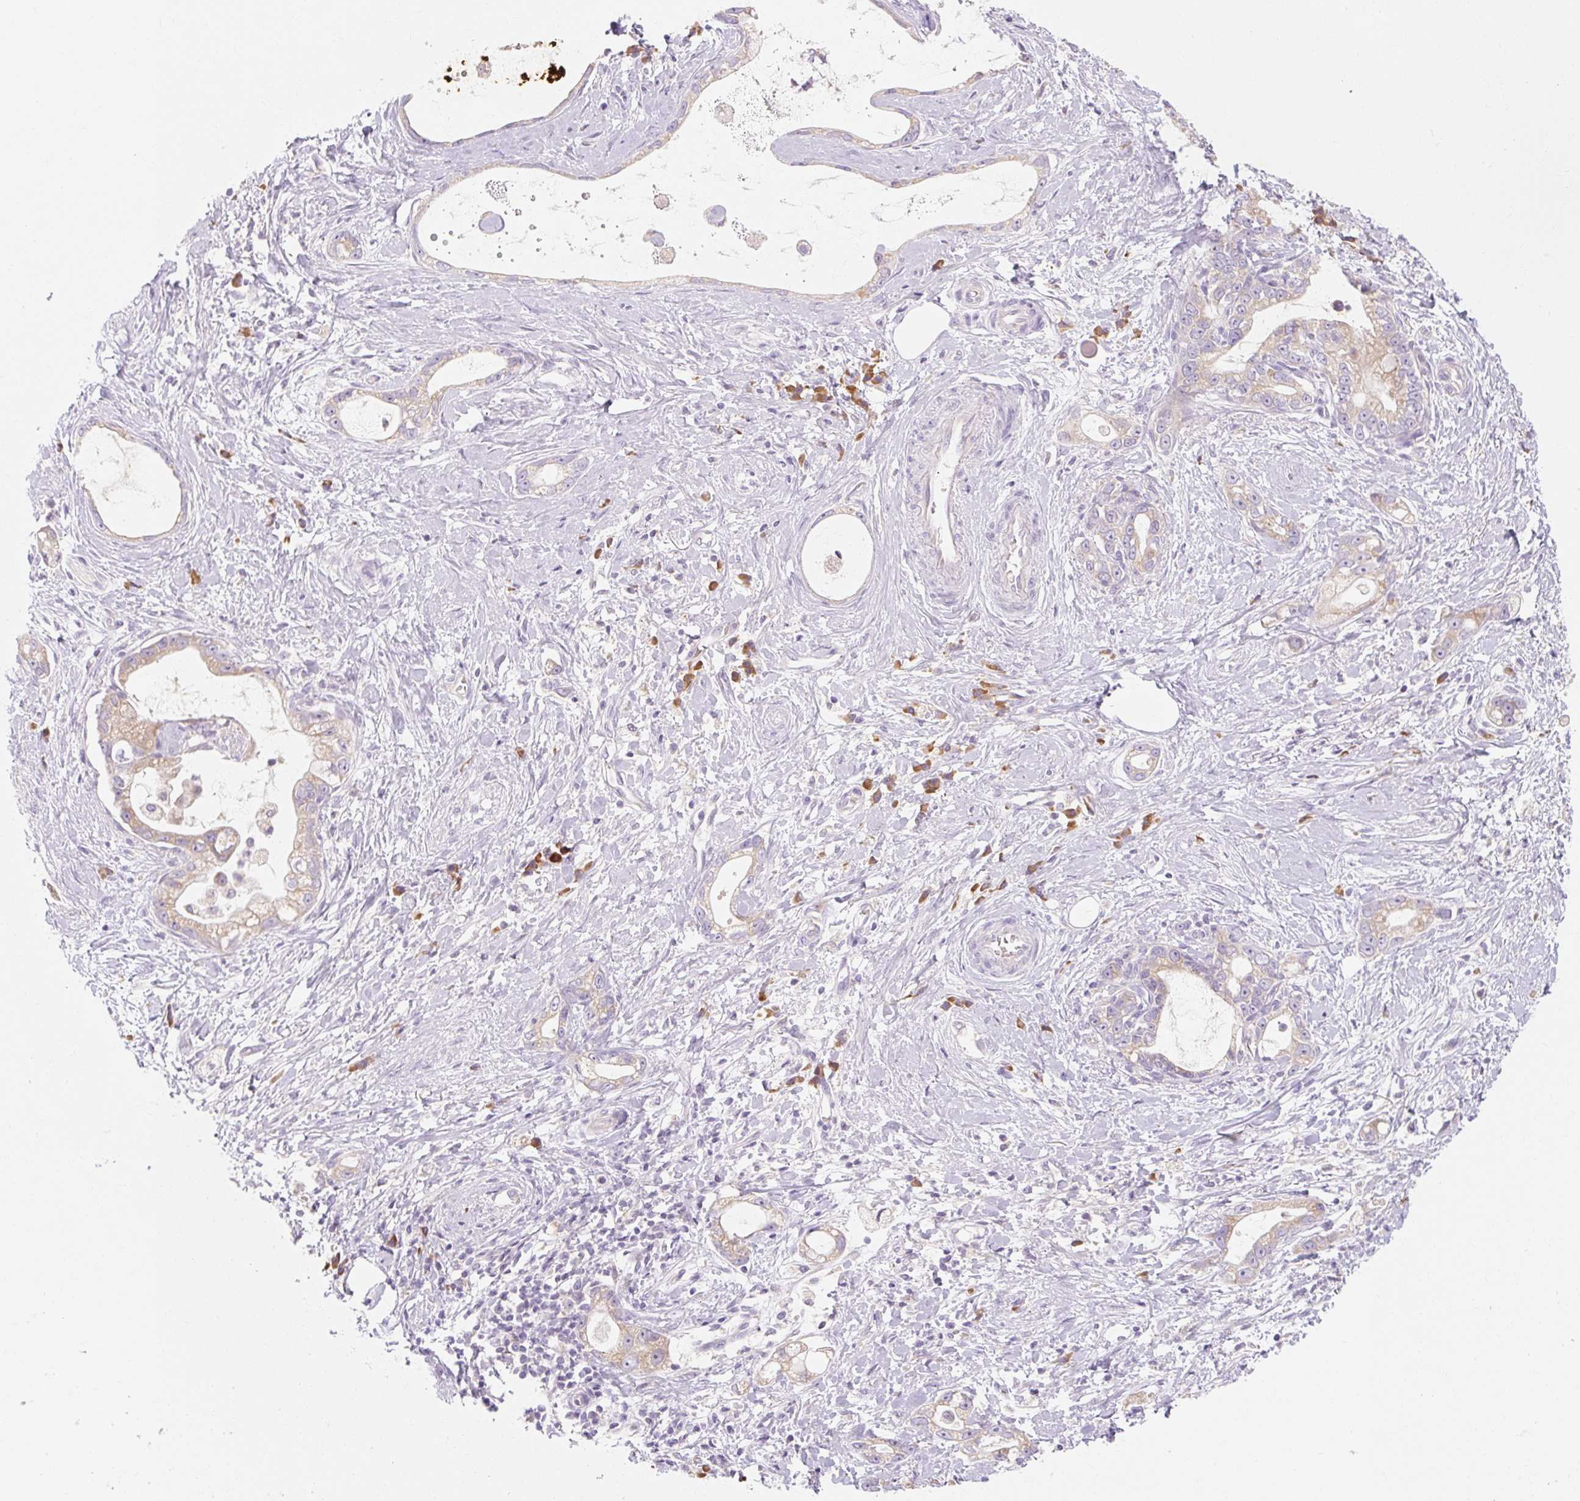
{"staining": {"intensity": "weak", "quantity": ">75%", "location": "cytoplasmic/membranous"}, "tissue": "stomach cancer", "cell_type": "Tumor cells", "image_type": "cancer", "snomed": [{"axis": "morphology", "description": "Adenocarcinoma, NOS"}, {"axis": "topography", "description": "Stomach"}], "caption": "An image of stomach adenocarcinoma stained for a protein exhibits weak cytoplasmic/membranous brown staining in tumor cells.", "gene": "MYO1D", "patient": {"sex": "male", "age": 55}}